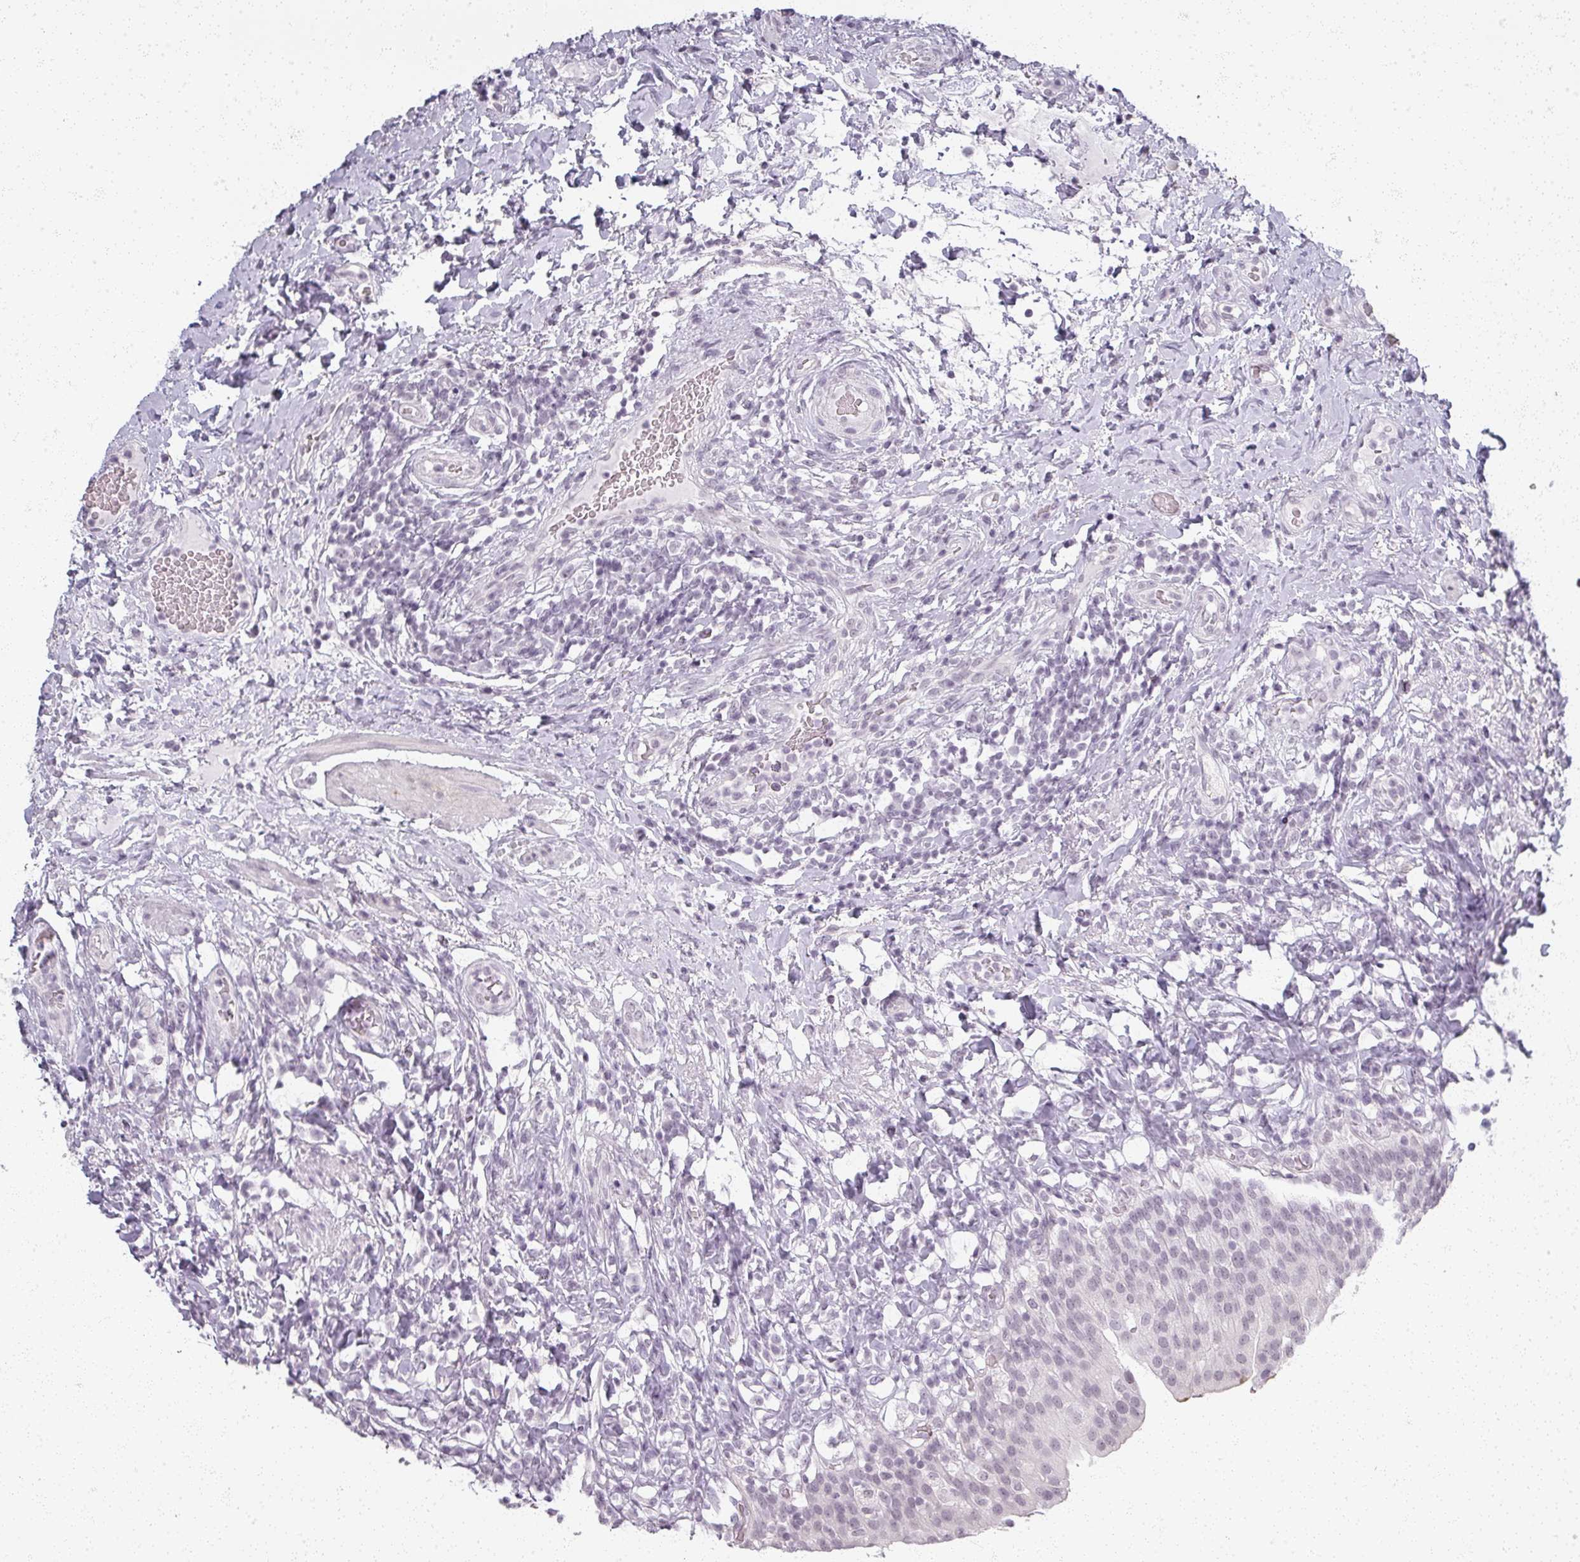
{"staining": {"intensity": "negative", "quantity": "none", "location": "none"}, "tissue": "urinary bladder", "cell_type": "Urothelial cells", "image_type": "normal", "snomed": [{"axis": "morphology", "description": "Normal tissue, NOS"}, {"axis": "morphology", "description": "Inflammation, NOS"}, {"axis": "topography", "description": "Urinary bladder"}], "caption": "Photomicrograph shows no significant protein staining in urothelial cells of benign urinary bladder. Brightfield microscopy of immunohistochemistry (IHC) stained with DAB (brown) and hematoxylin (blue), captured at high magnification.", "gene": "RFPL2", "patient": {"sex": "male", "age": 64}}